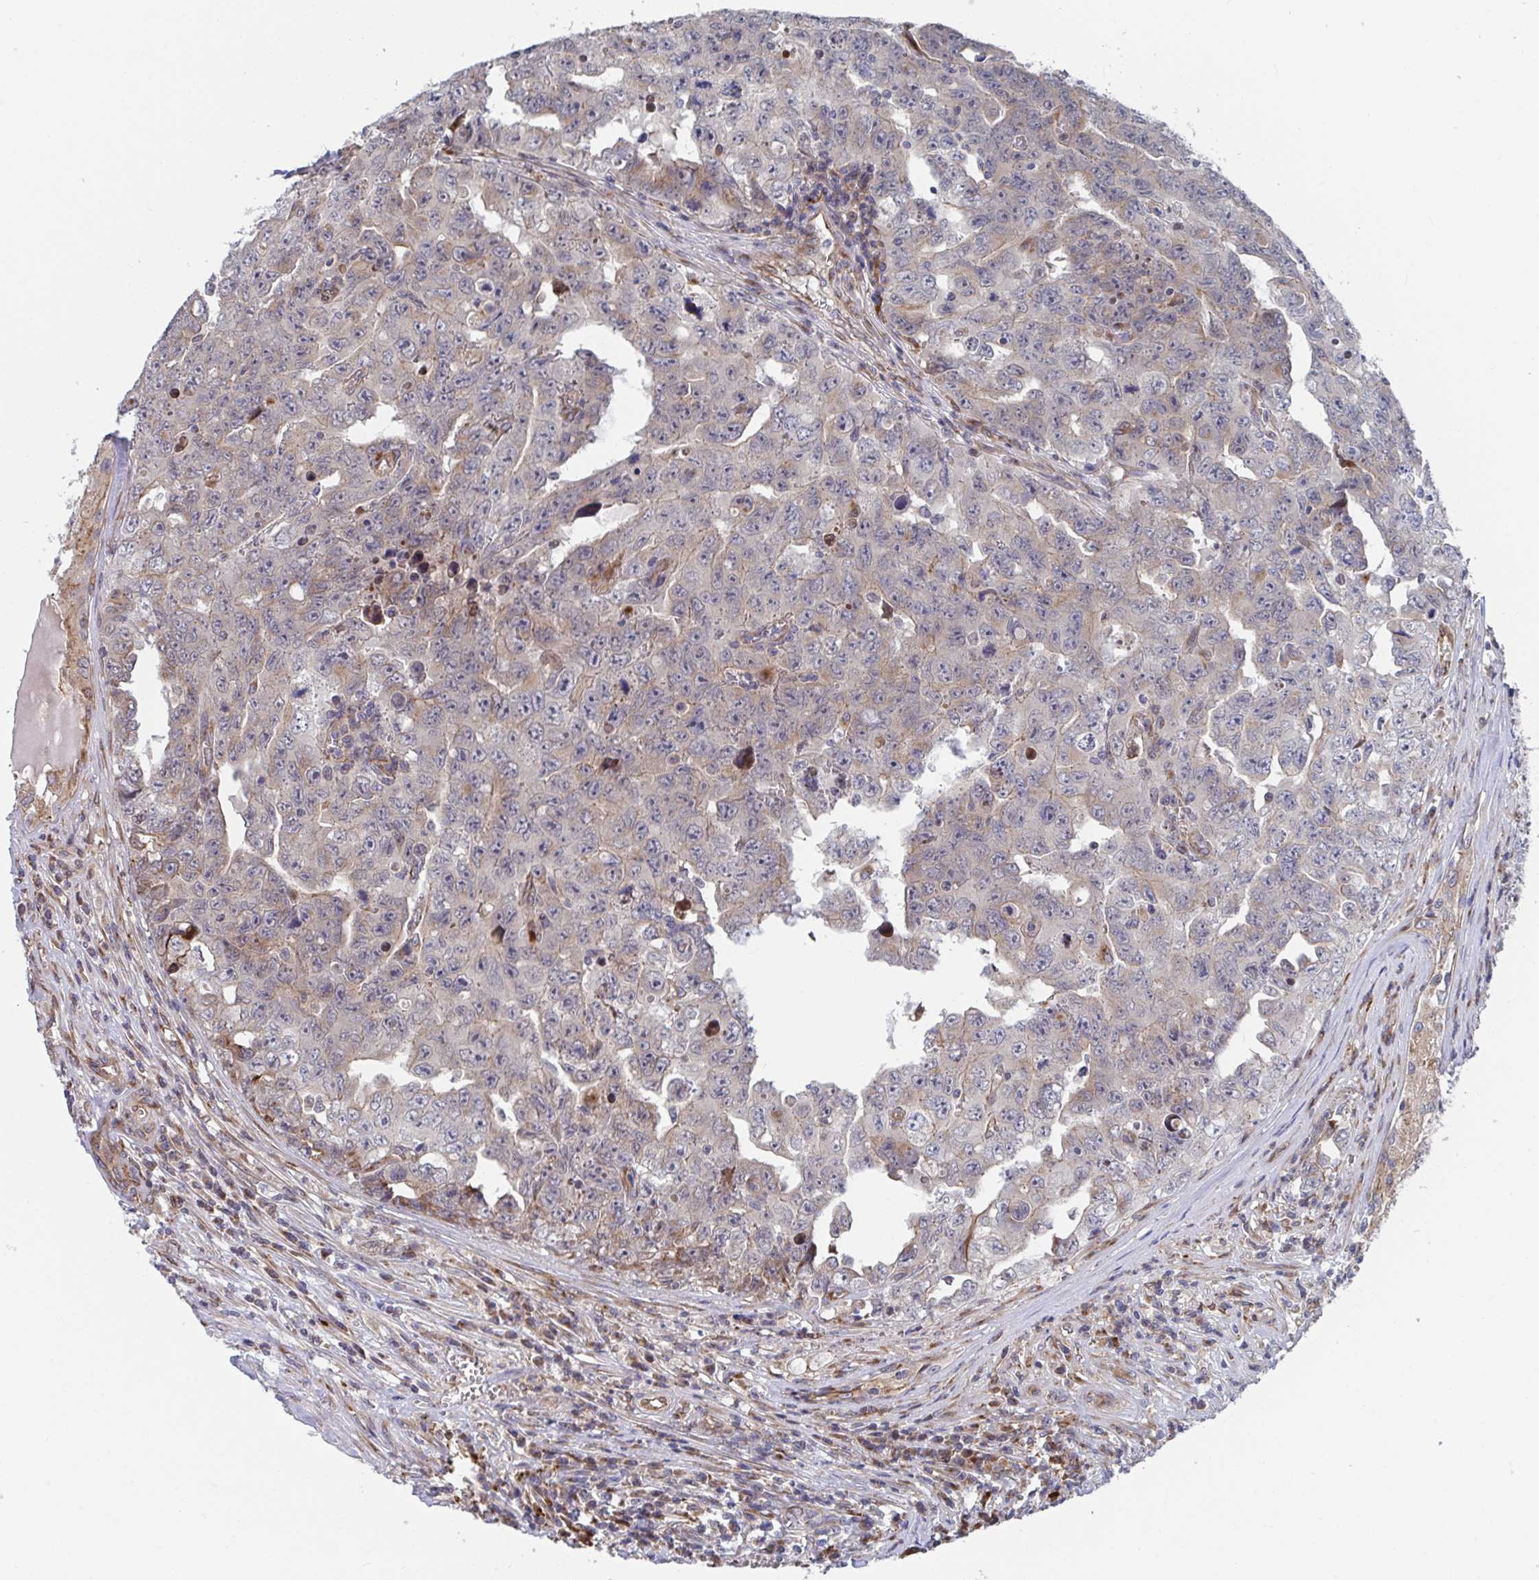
{"staining": {"intensity": "weak", "quantity": "<25%", "location": "cytoplasmic/membranous"}, "tissue": "testis cancer", "cell_type": "Tumor cells", "image_type": "cancer", "snomed": [{"axis": "morphology", "description": "Carcinoma, Embryonal, NOS"}, {"axis": "topography", "description": "Testis"}], "caption": "An image of human testis embryonal carcinoma is negative for staining in tumor cells.", "gene": "FJX1", "patient": {"sex": "male", "age": 24}}